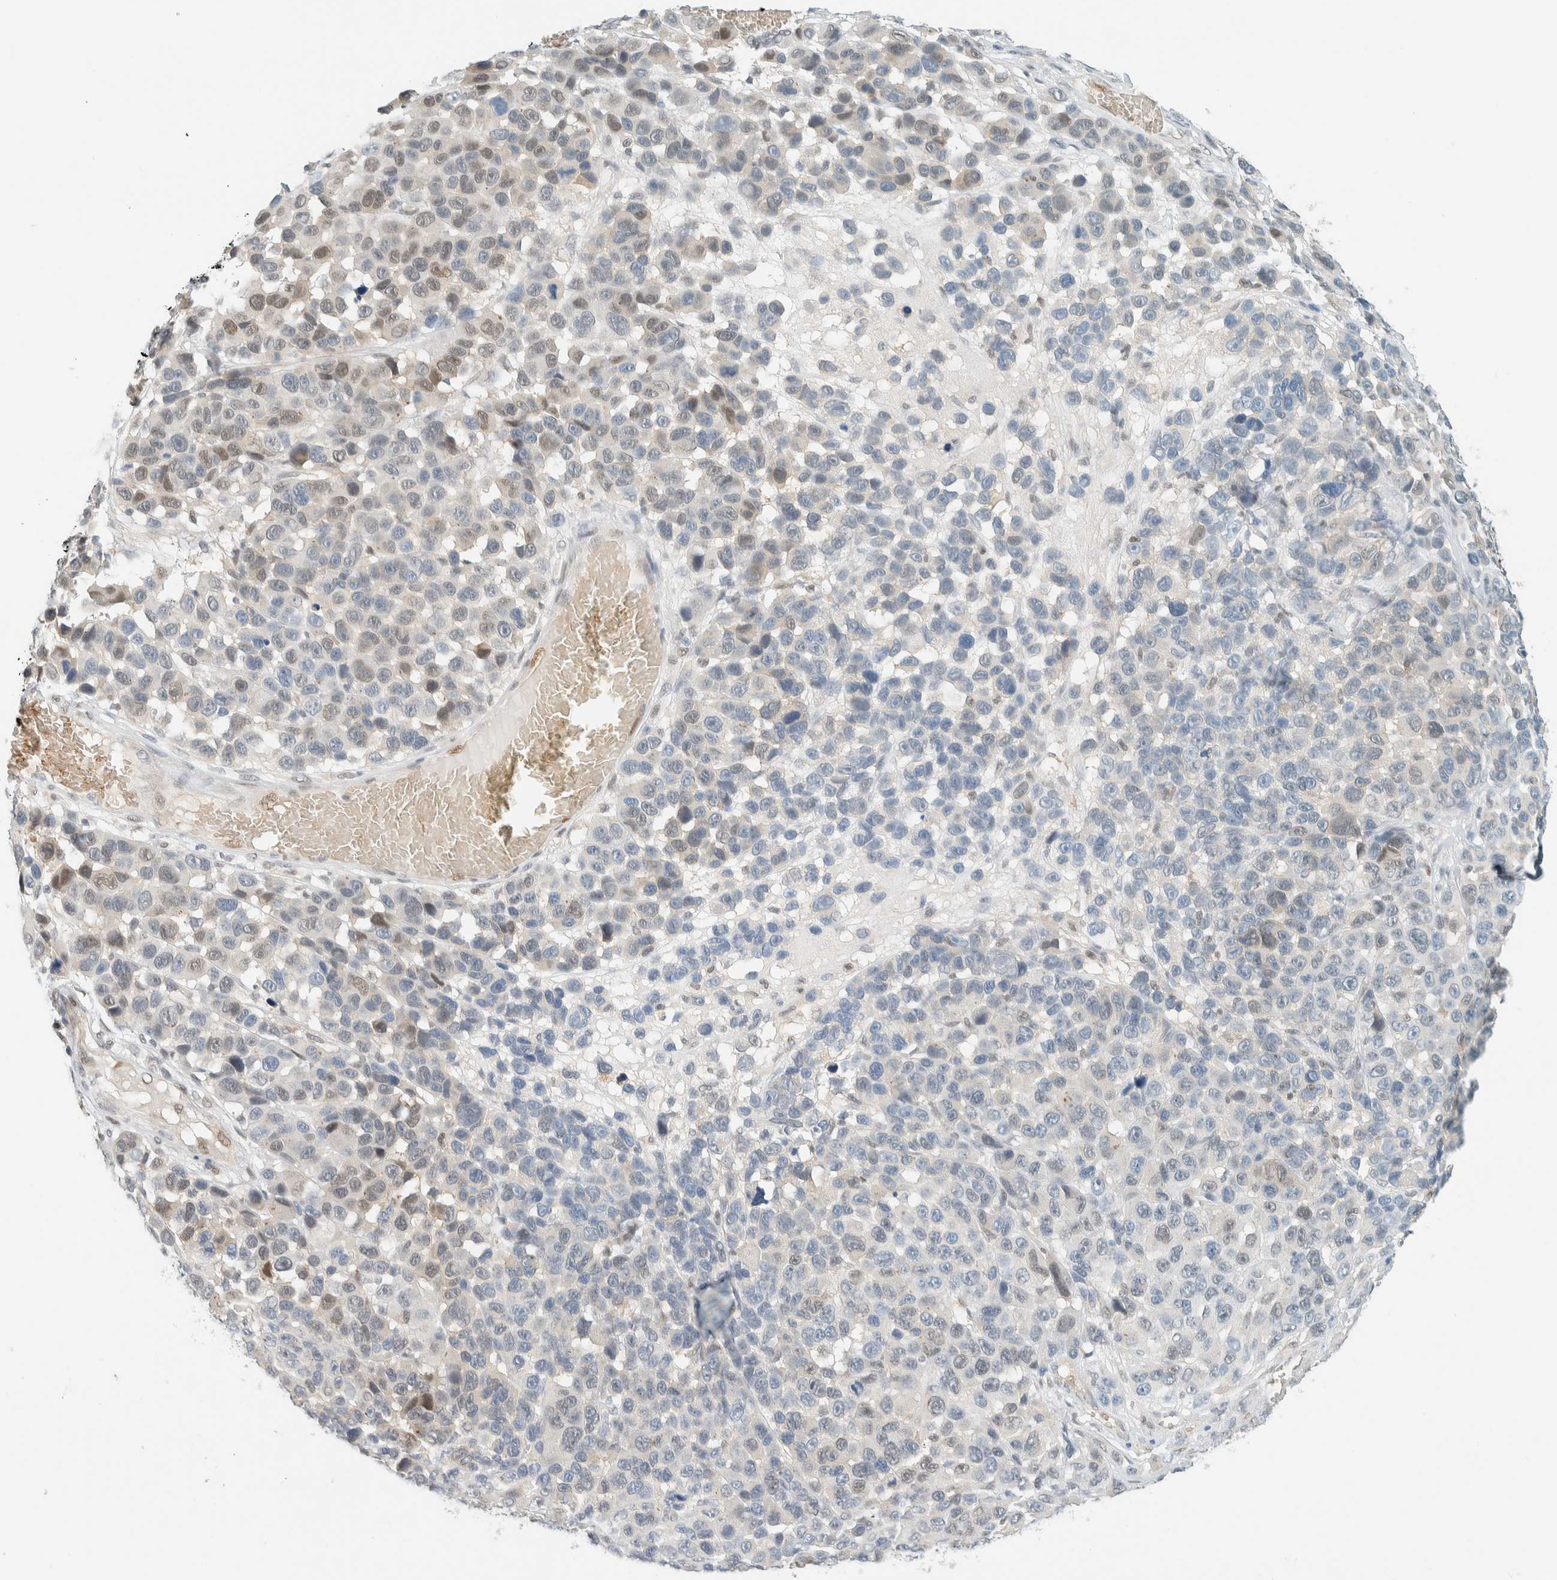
{"staining": {"intensity": "weak", "quantity": "<25%", "location": "nuclear"}, "tissue": "melanoma", "cell_type": "Tumor cells", "image_type": "cancer", "snomed": [{"axis": "morphology", "description": "Malignant melanoma, NOS"}, {"axis": "topography", "description": "Skin"}], "caption": "Tumor cells show no significant protein staining in malignant melanoma.", "gene": "TSTD2", "patient": {"sex": "male", "age": 53}}